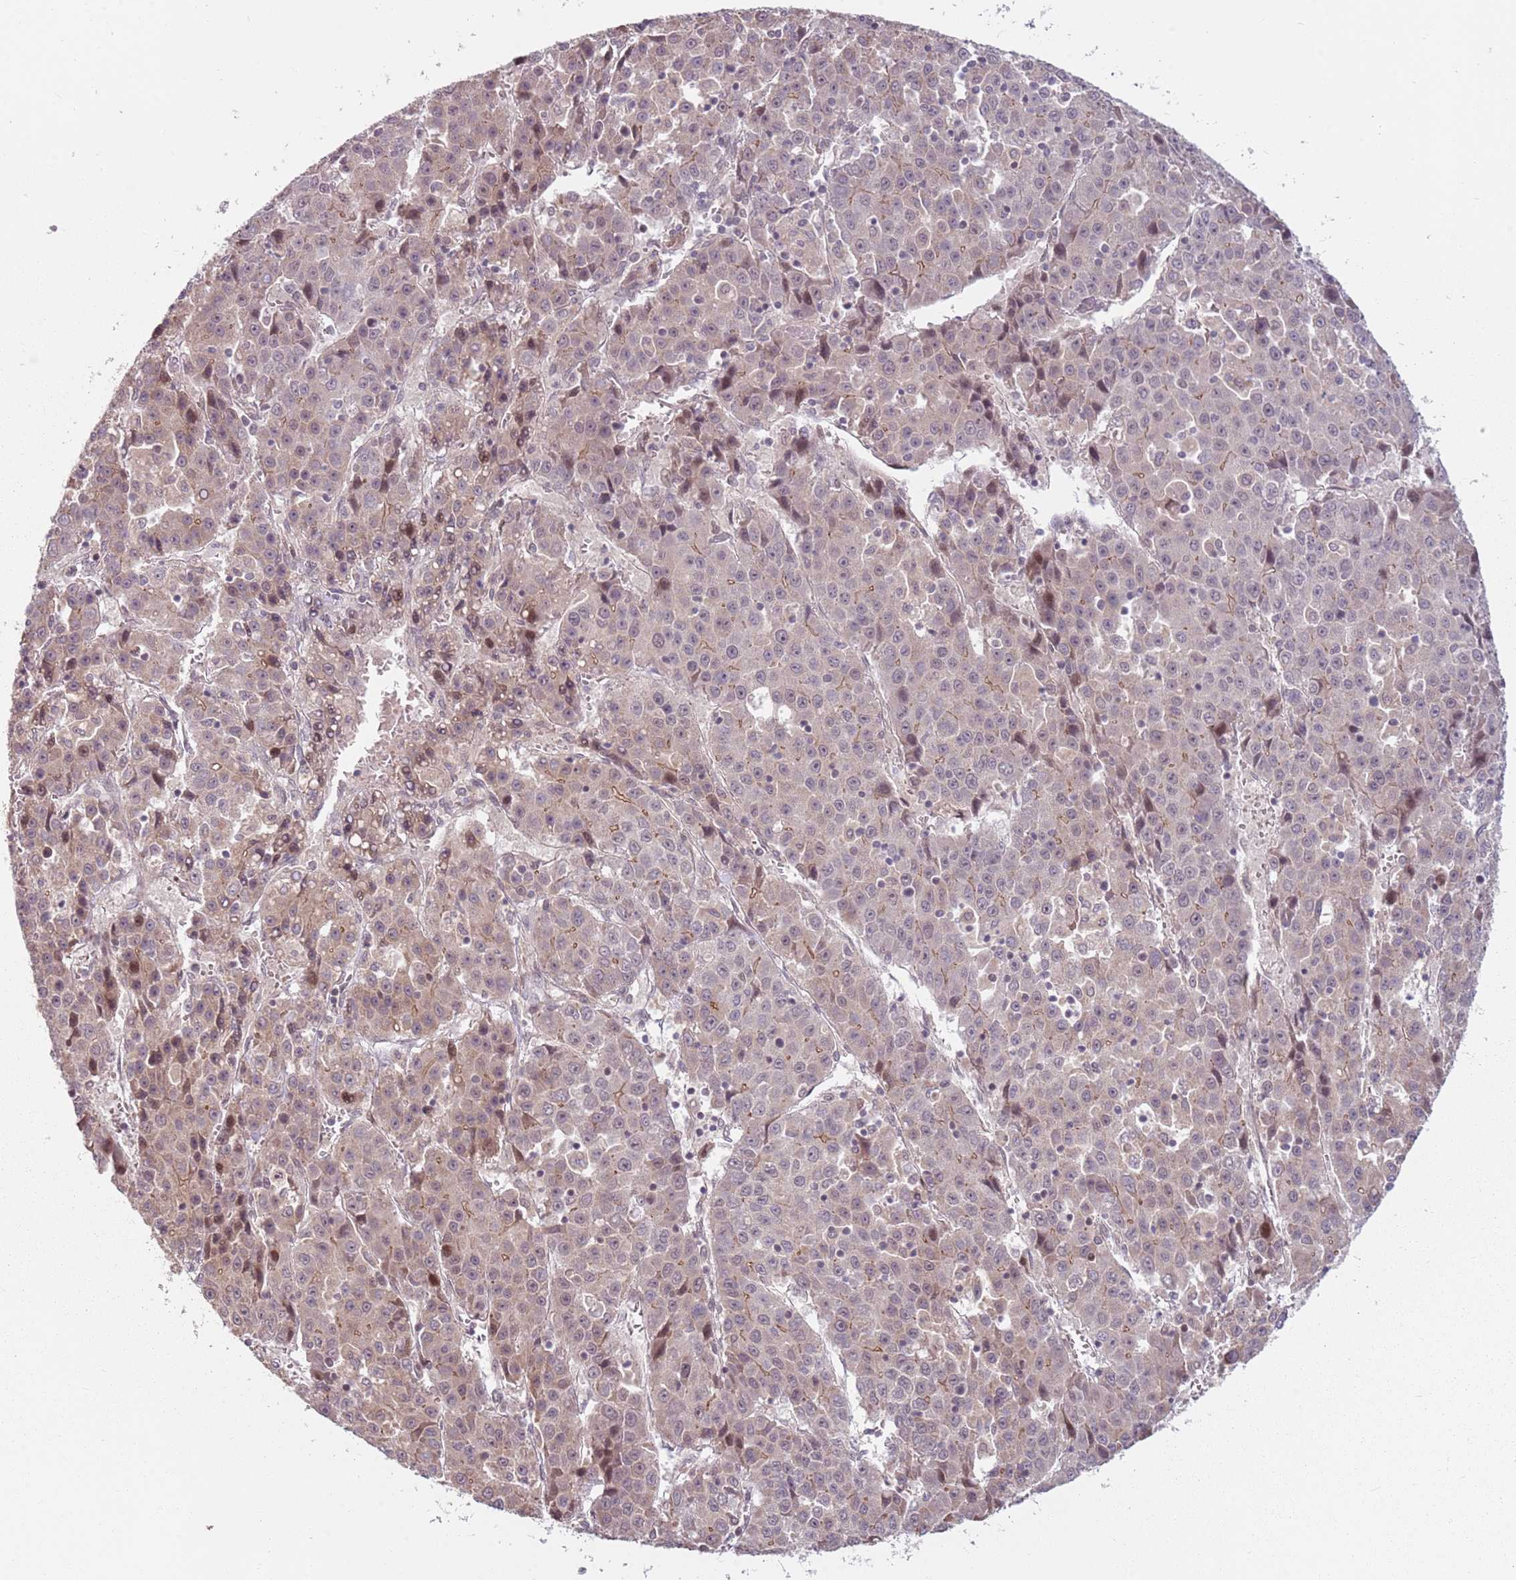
{"staining": {"intensity": "weak", "quantity": "<25%", "location": "cytoplasmic/membranous,nuclear"}, "tissue": "liver cancer", "cell_type": "Tumor cells", "image_type": "cancer", "snomed": [{"axis": "morphology", "description": "Carcinoma, Hepatocellular, NOS"}, {"axis": "topography", "description": "Liver"}], "caption": "Immunohistochemical staining of liver cancer reveals no significant staining in tumor cells.", "gene": "ADGRG1", "patient": {"sex": "female", "age": 53}}